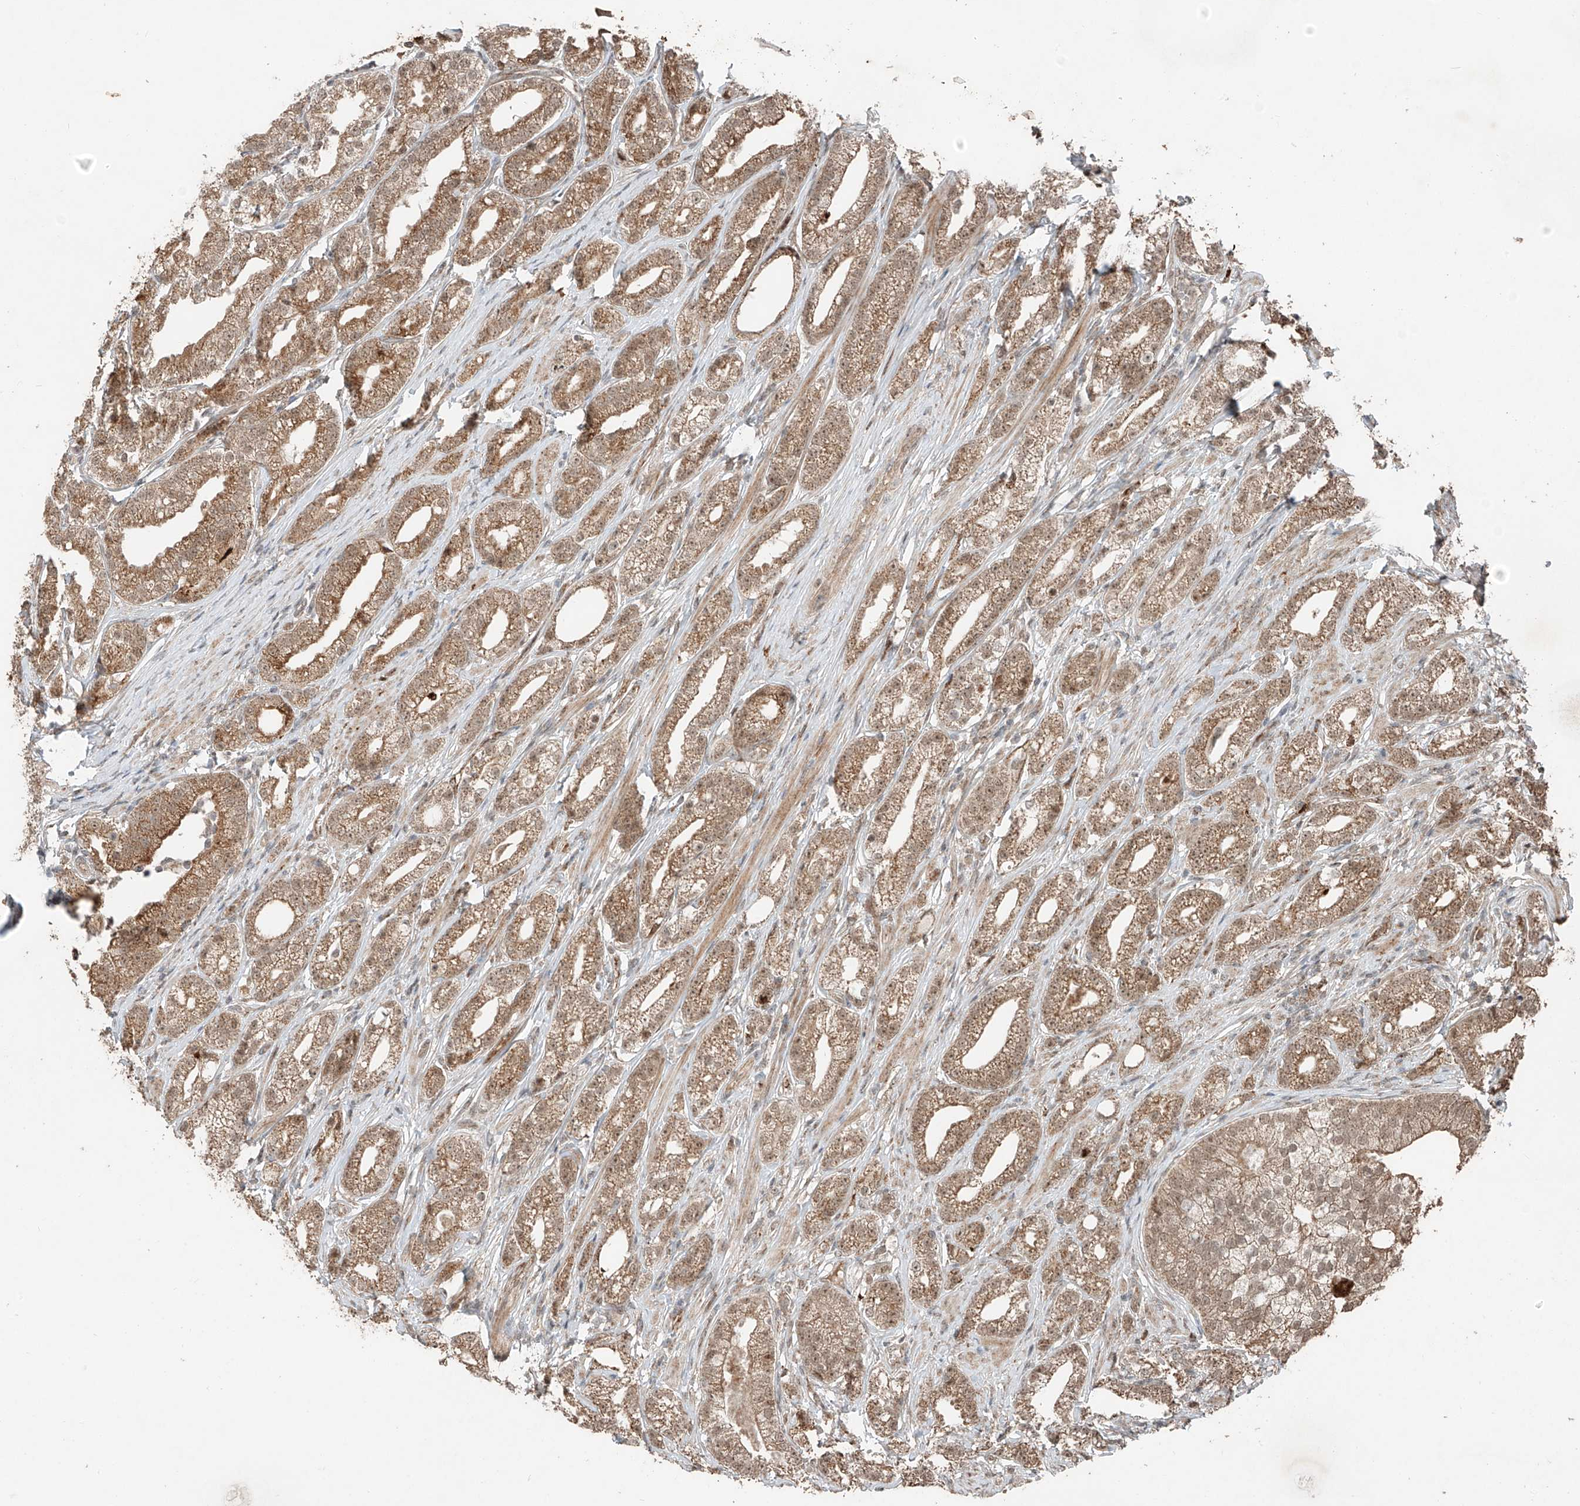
{"staining": {"intensity": "moderate", "quantity": ">75%", "location": "cytoplasmic/membranous,nuclear"}, "tissue": "prostate cancer", "cell_type": "Tumor cells", "image_type": "cancer", "snomed": [{"axis": "morphology", "description": "Adenocarcinoma, High grade"}, {"axis": "topography", "description": "Prostate"}], "caption": "Immunohistochemistry (IHC) of human prostate cancer (adenocarcinoma (high-grade)) shows medium levels of moderate cytoplasmic/membranous and nuclear expression in approximately >75% of tumor cells. (DAB IHC with brightfield microscopy, high magnification).", "gene": "ZNF620", "patient": {"sex": "male", "age": 69}}